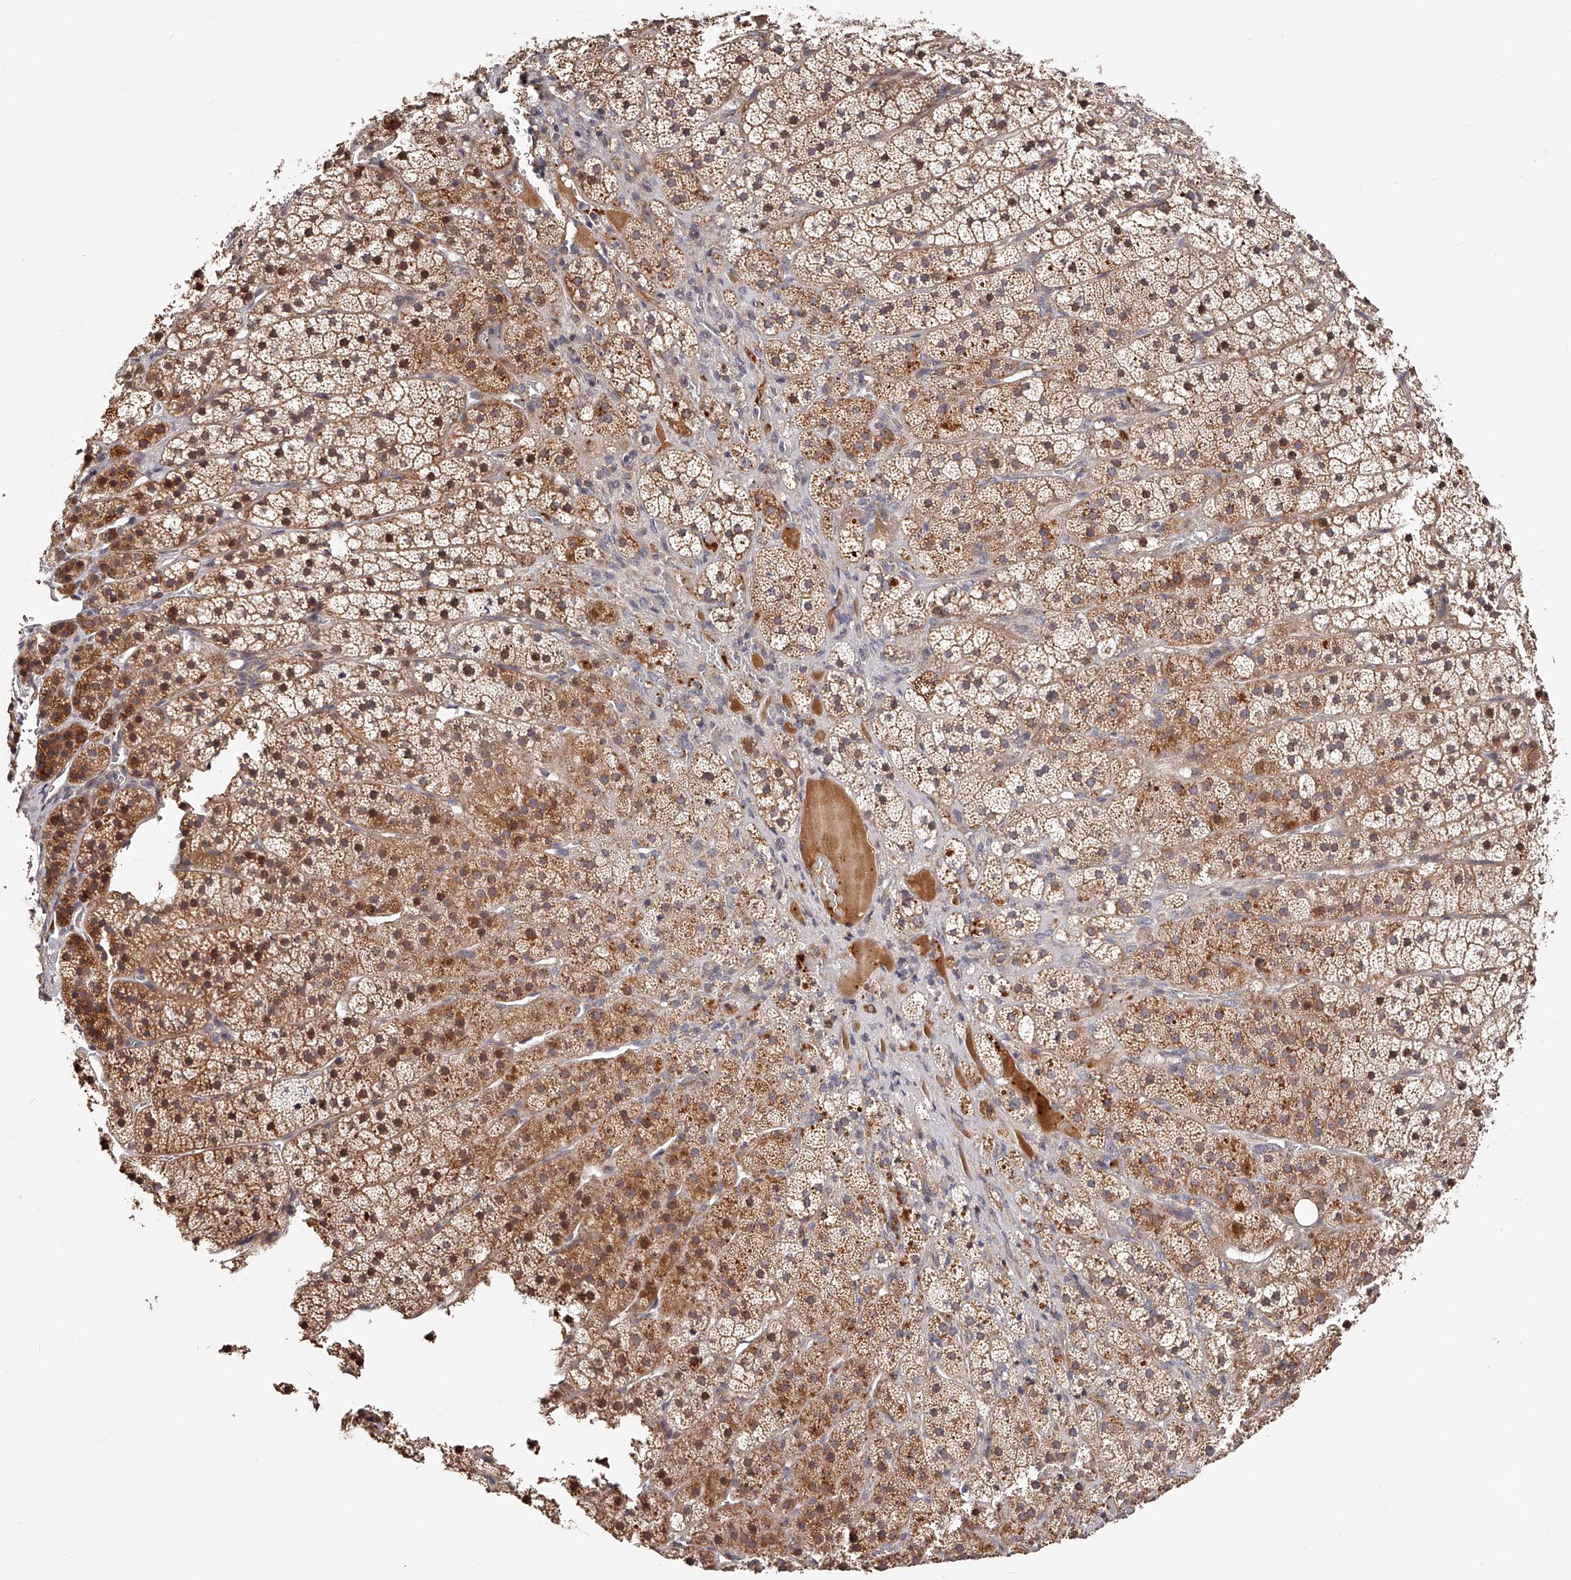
{"staining": {"intensity": "moderate", "quantity": ">75%", "location": "cytoplasmic/membranous"}, "tissue": "adrenal gland", "cell_type": "Glandular cells", "image_type": "normal", "snomed": [{"axis": "morphology", "description": "Normal tissue, NOS"}, {"axis": "topography", "description": "Adrenal gland"}], "caption": "Immunohistochemistry (IHC) (DAB (3,3'-diaminobenzidine)) staining of normal adrenal gland exhibits moderate cytoplasmic/membranous protein staining in about >75% of glandular cells.", "gene": "ZNF502", "patient": {"sex": "female", "age": 44}}